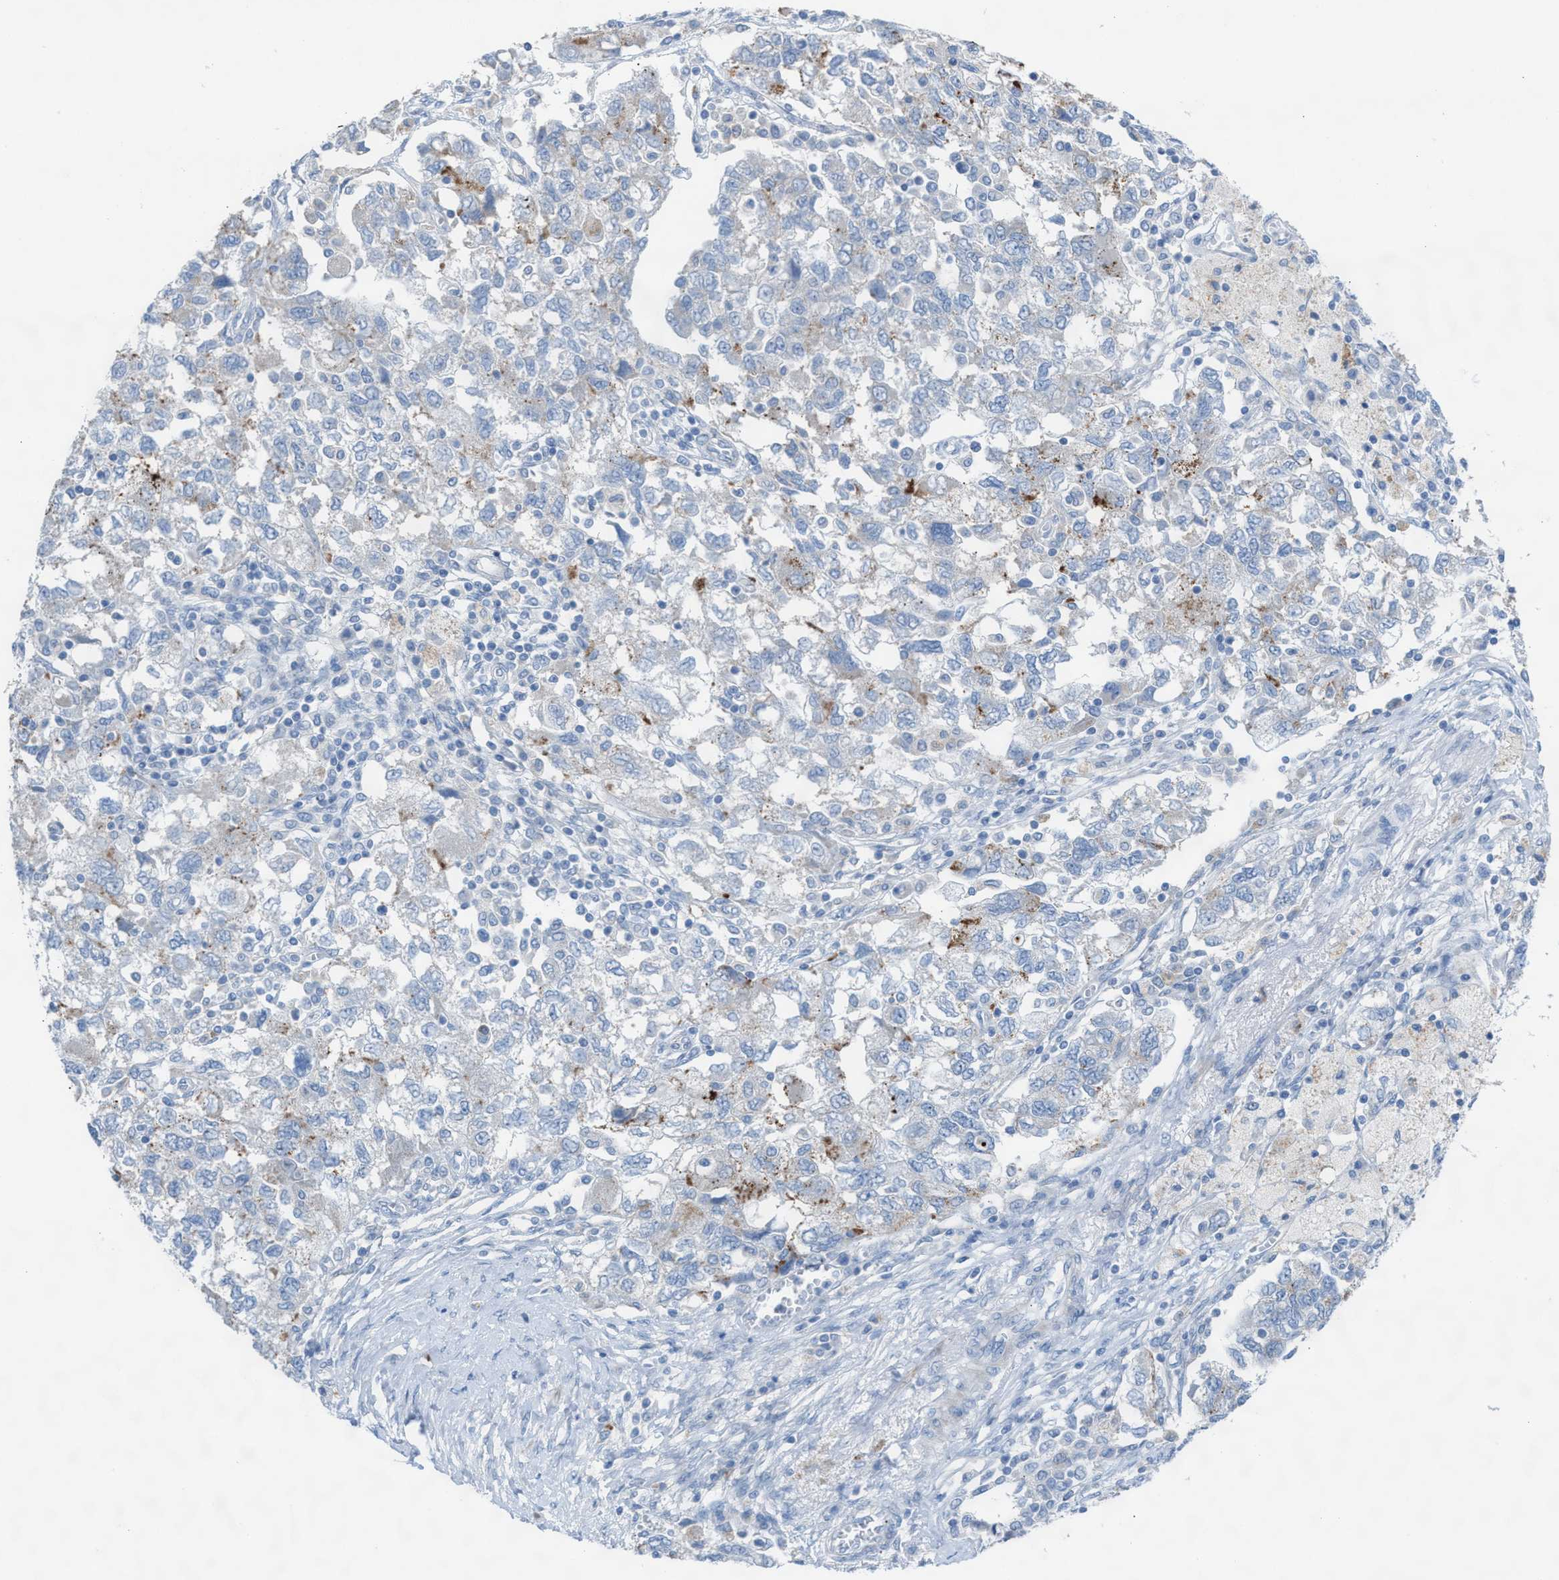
{"staining": {"intensity": "negative", "quantity": "none", "location": "none"}, "tissue": "ovarian cancer", "cell_type": "Tumor cells", "image_type": "cancer", "snomed": [{"axis": "morphology", "description": "Carcinoma, NOS"}, {"axis": "morphology", "description": "Cystadenocarcinoma, serous, NOS"}, {"axis": "topography", "description": "Ovary"}], "caption": "Immunohistochemical staining of ovarian cancer (carcinoma) exhibits no significant staining in tumor cells. (Stains: DAB (3,3'-diaminobenzidine) IHC with hematoxylin counter stain, Microscopy: brightfield microscopy at high magnification).", "gene": "ASPA", "patient": {"sex": "female", "age": 69}}